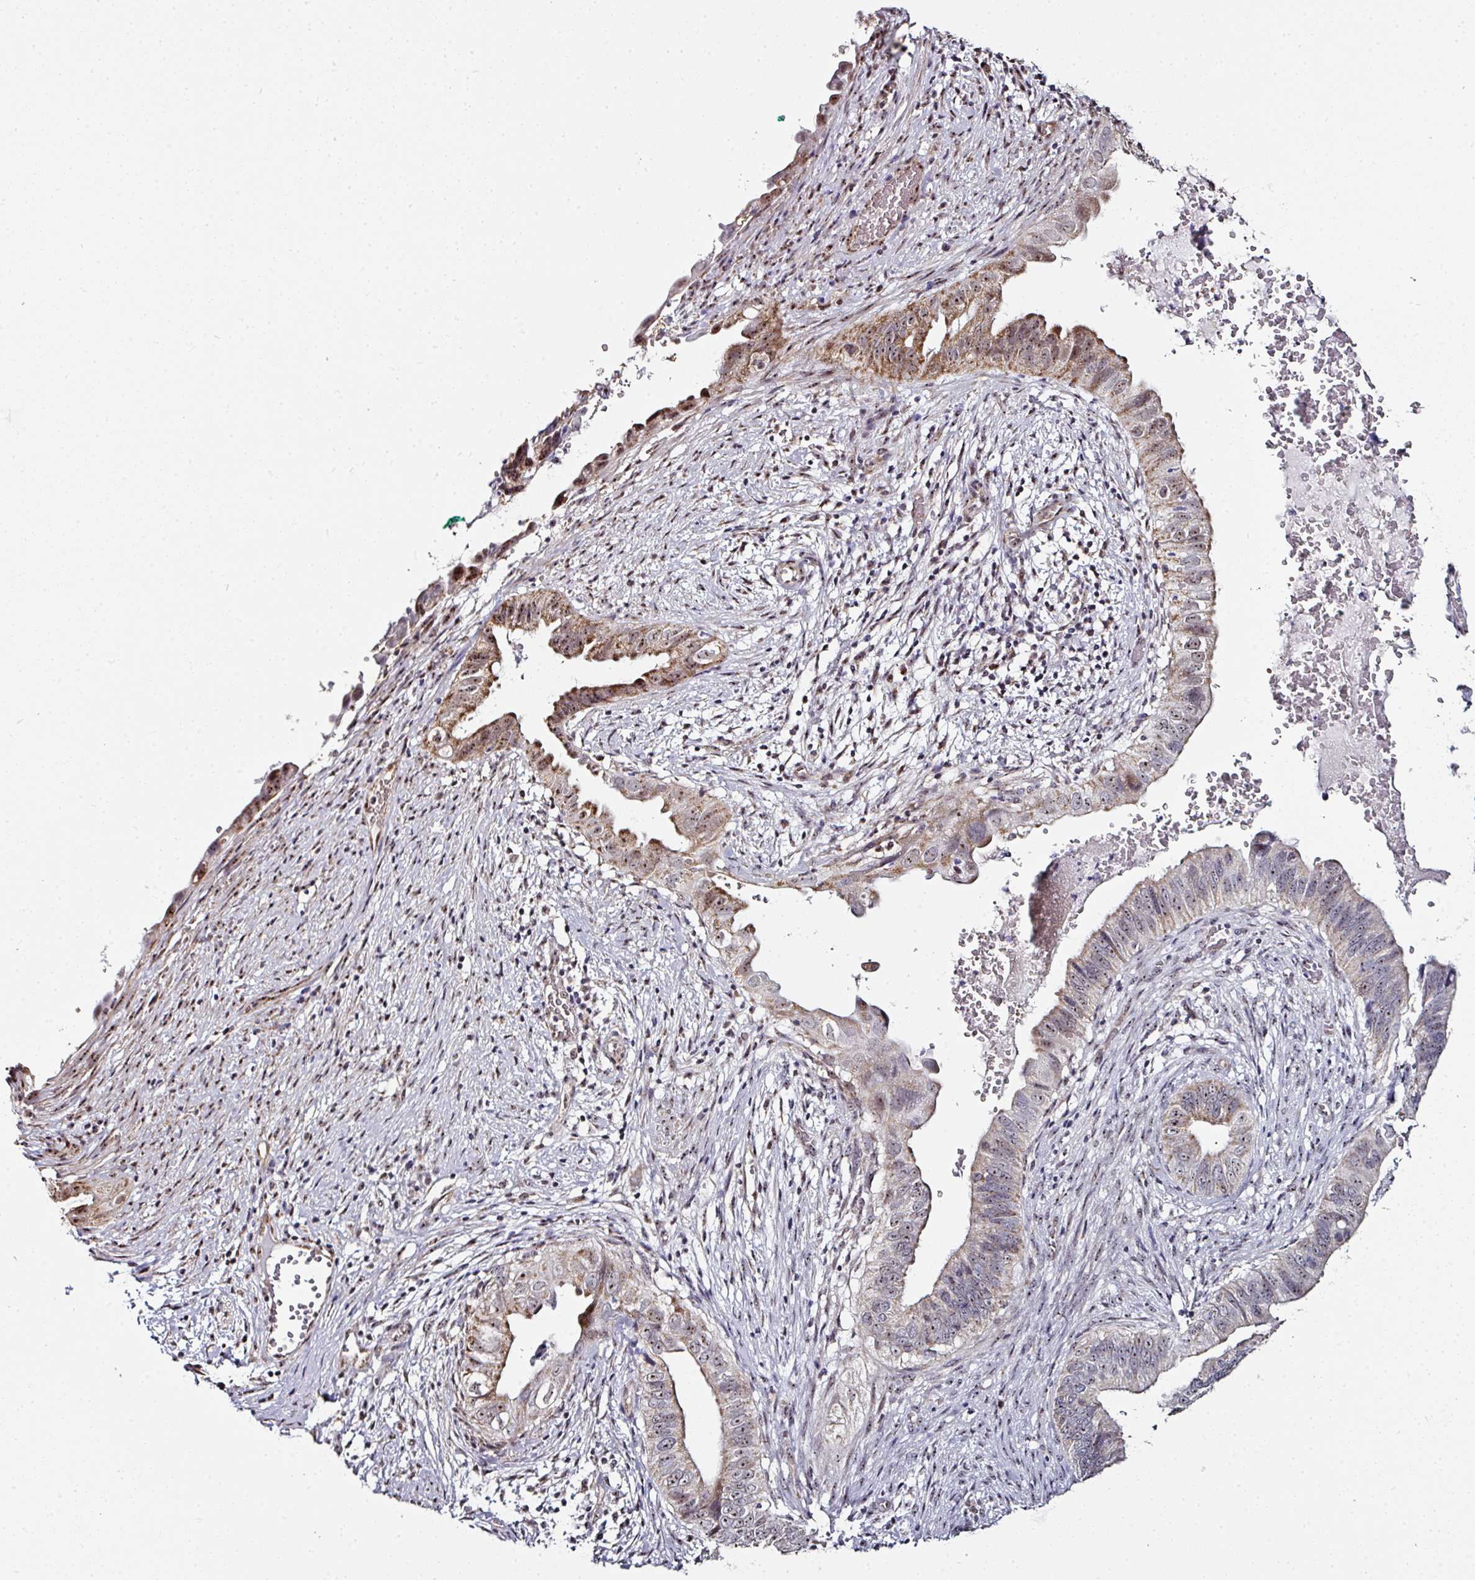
{"staining": {"intensity": "moderate", "quantity": ">75%", "location": "cytoplasmic/membranous,nuclear"}, "tissue": "cervical cancer", "cell_type": "Tumor cells", "image_type": "cancer", "snomed": [{"axis": "morphology", "description": "Adenocarcinoma, NOS"}, {"axis": "topography", "description": "Cervix"}], "caption": "Brown immunohistochemical staining in cervical cancer reveals moderate cytoplasmic/membranous and nuclear positivity in approximately >75% of tumor cells. The staining is performed using DAB brown chromogen to label protein expression. The nuclei are counter-stained blue using hematoxylin.", "gene": "NACC2", "patient": {"sex": "female", "age": 42}}